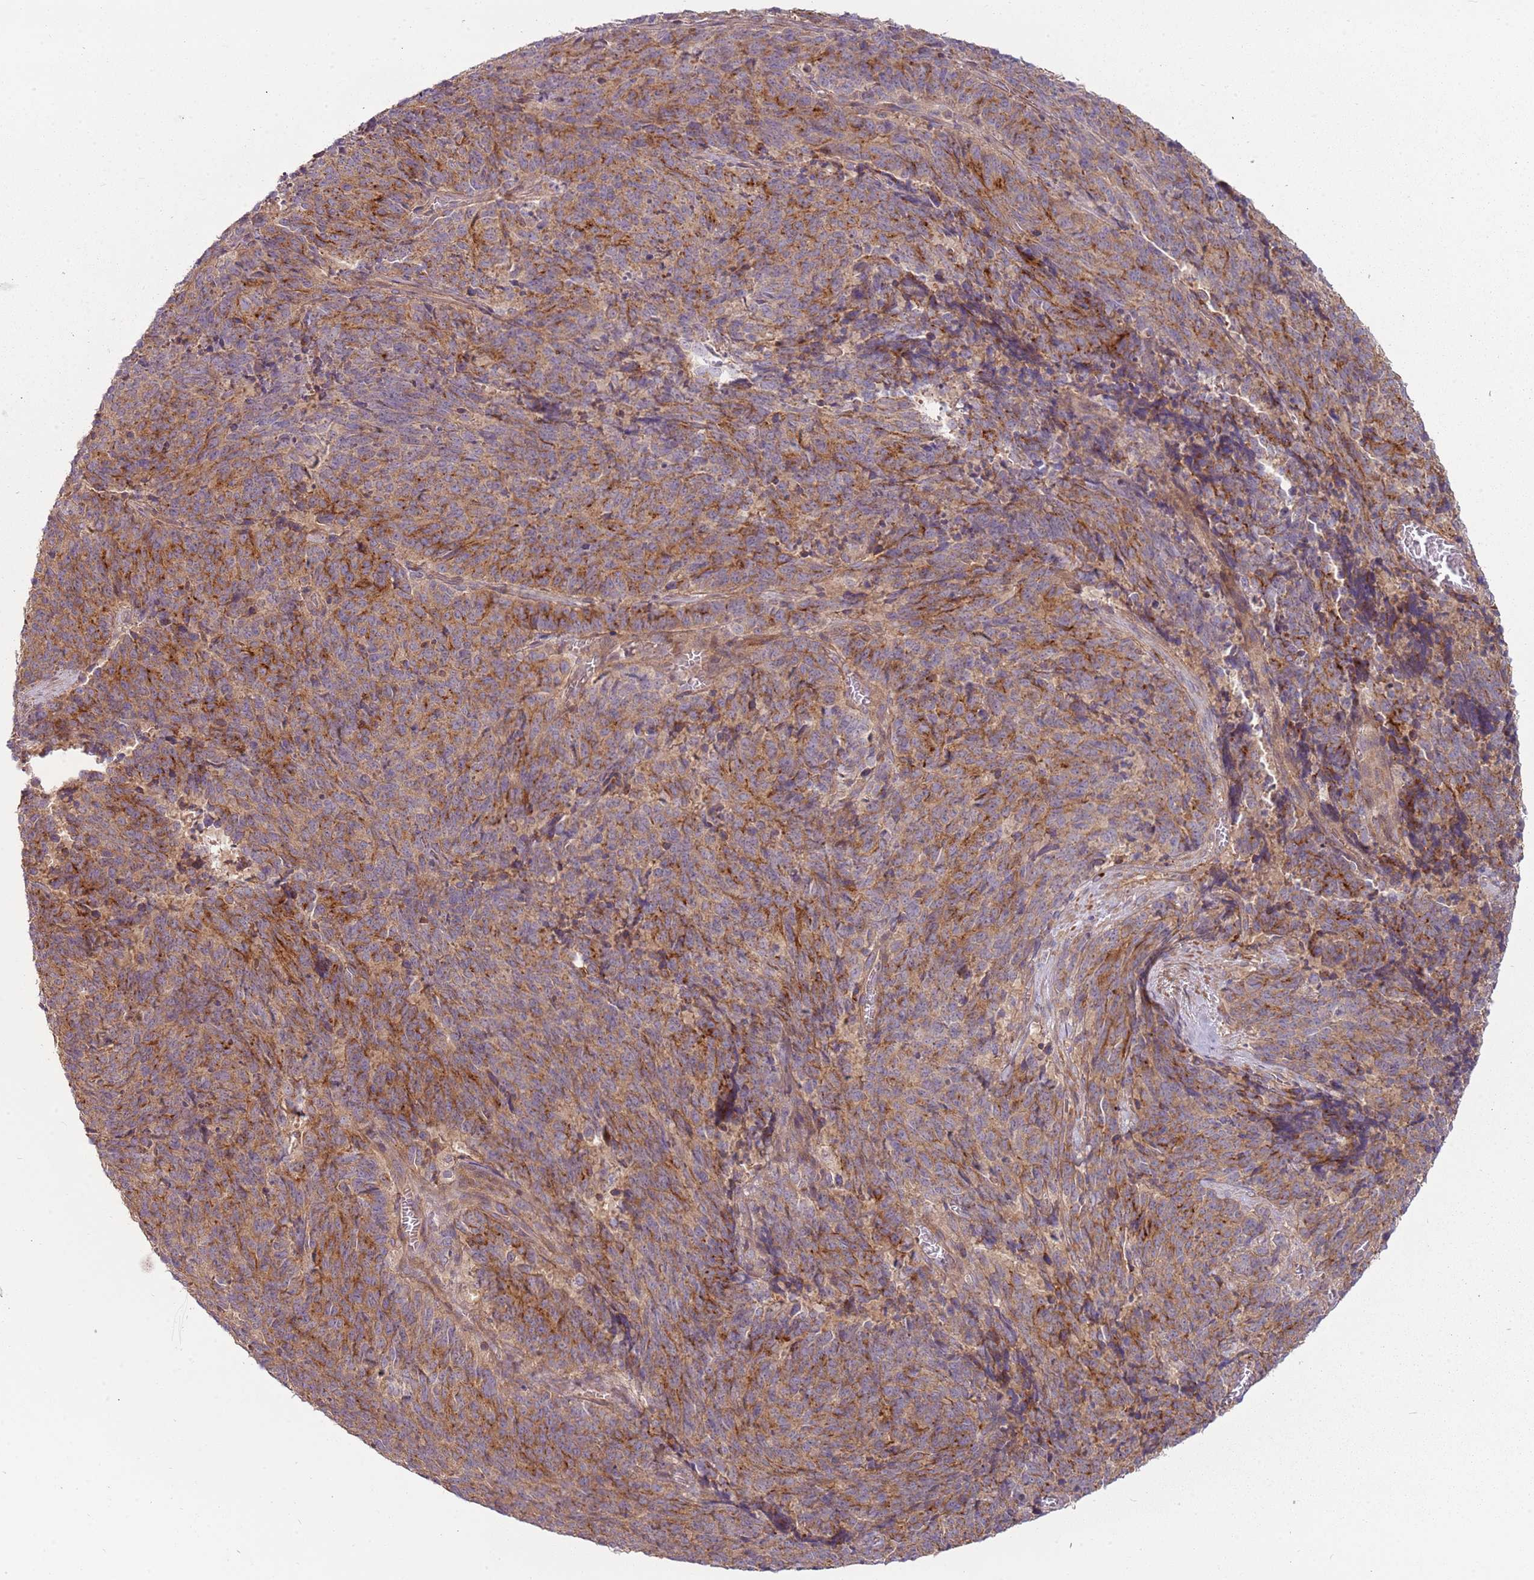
{"staining": {"intensity": "moderate", "quantity": ">75%", "location": "cytoplasmic/membranous"}, "tissue": "cervical cancer", "cell_type": "Tumor cells", "image_type": "cancer", "snomed": [{"axis": "morphology", "description": "Squamous cell carcinoma, NOS"}, {"axis": "topography", "description": "Cervix"}], "caption": "IHC histopathology image of neoplastic tissue: human cervical cancer stained using immunohistochemistry (IHC) shows medium levels of moderate protein expression localized specifically in the cytoplasmic/membranous of tumor cells, appearing as a cytoplasmic/membranous brown color.", "gene": "RNF128", "patient": {"sex": "female", "age": 29}}